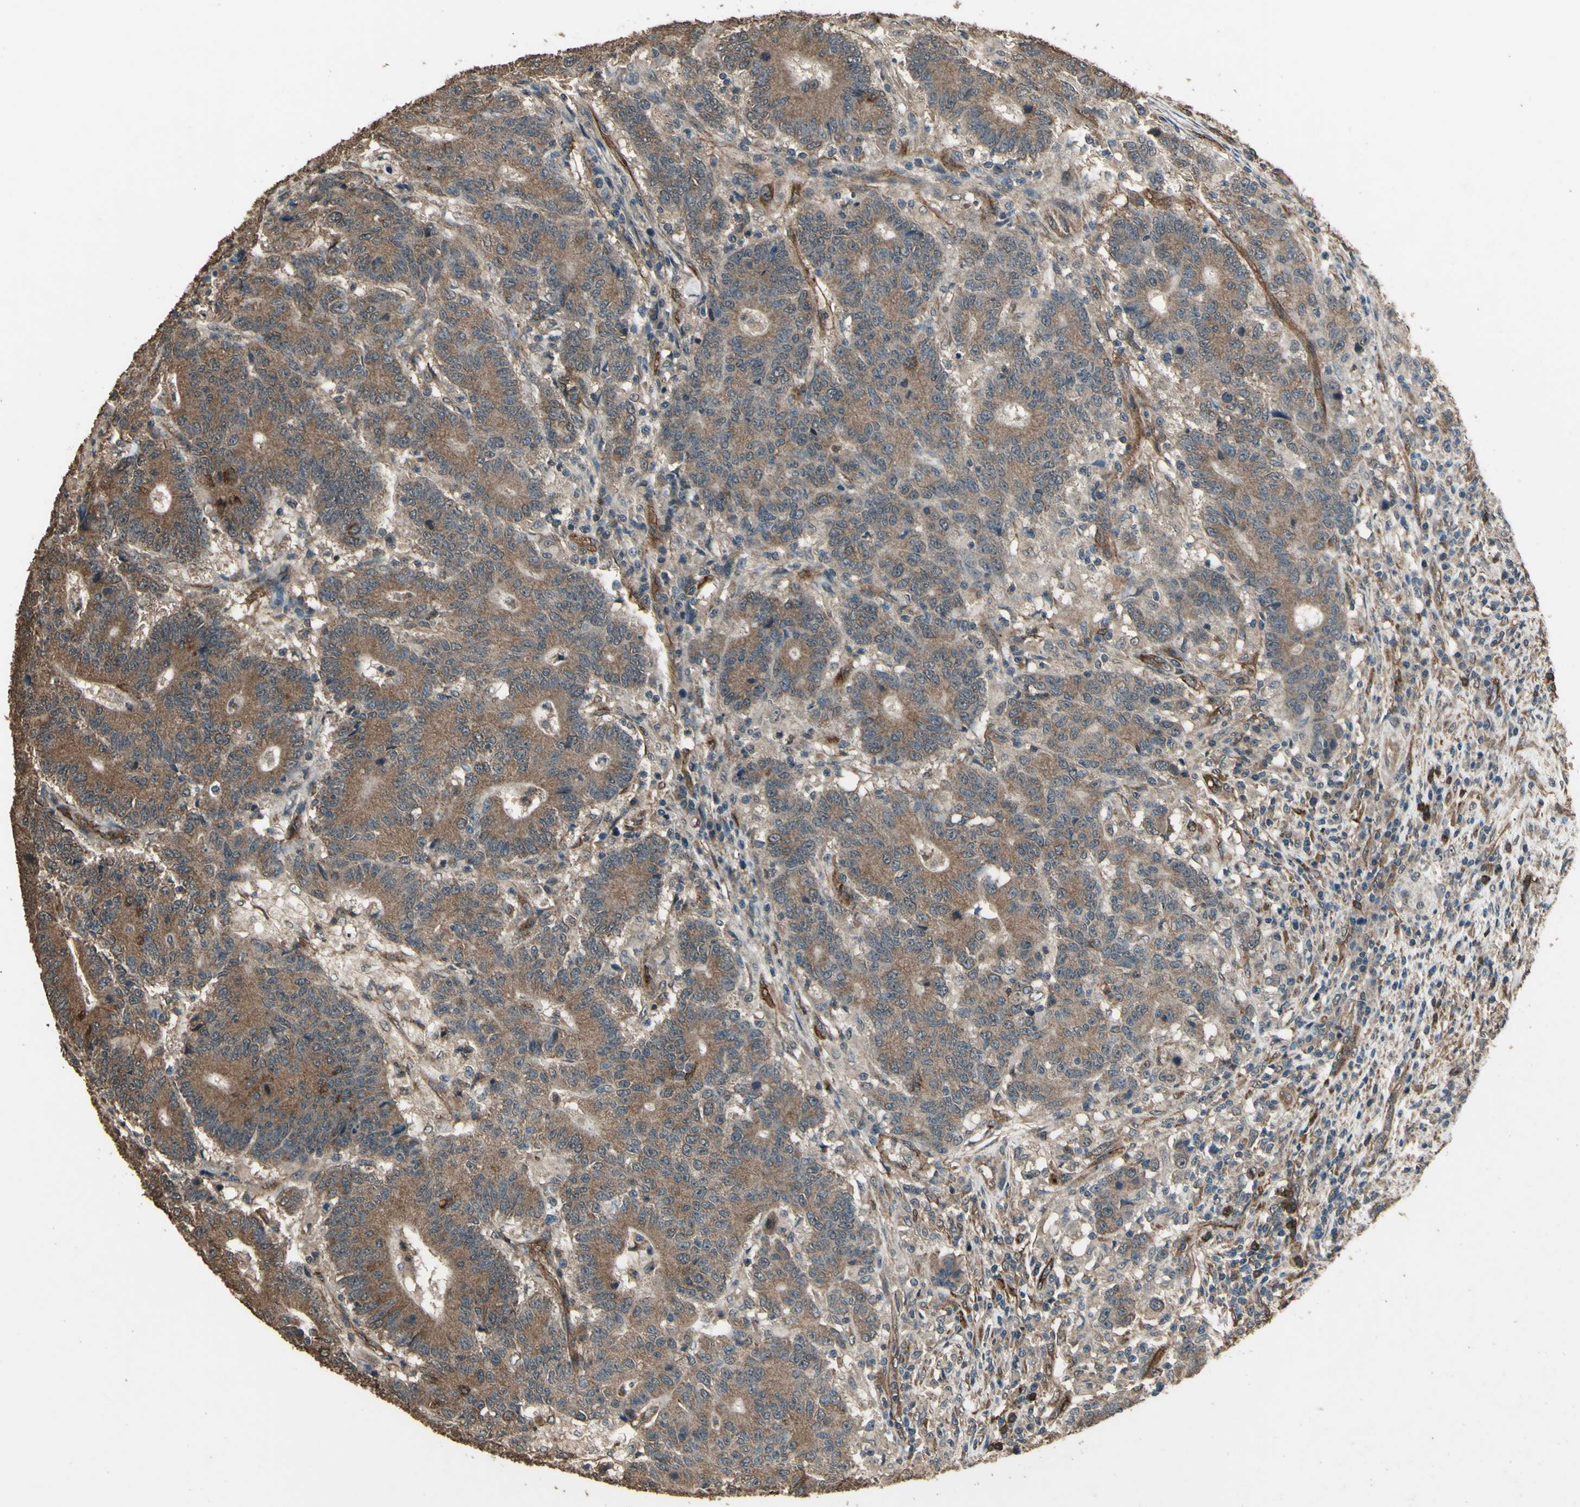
{"staining": {"intensity": "moderate", "quantity": ">75%", "location": "cytoplasmic/membranous"}, "tissue": "colorectal cancer", "cell_type": "Tumor cells", "image_type": "cancer", "snomed": [{"axis": "morphology", "description": "Normal tissue, NOS"}, {"axis": "morphology", "description": "Adenocarcinoma, NOS"}, {"axis": "topography", "description": "Colon"}], "caption": "Immunohistochemical staining of adenocarcinoma (colorectal) exhibits medium levels of moderate cytoplasmic/membranous expression in approximately >75% of tumor cells.", "gene": "TSPO", "patient": {"sex": "female", "age": 75}}